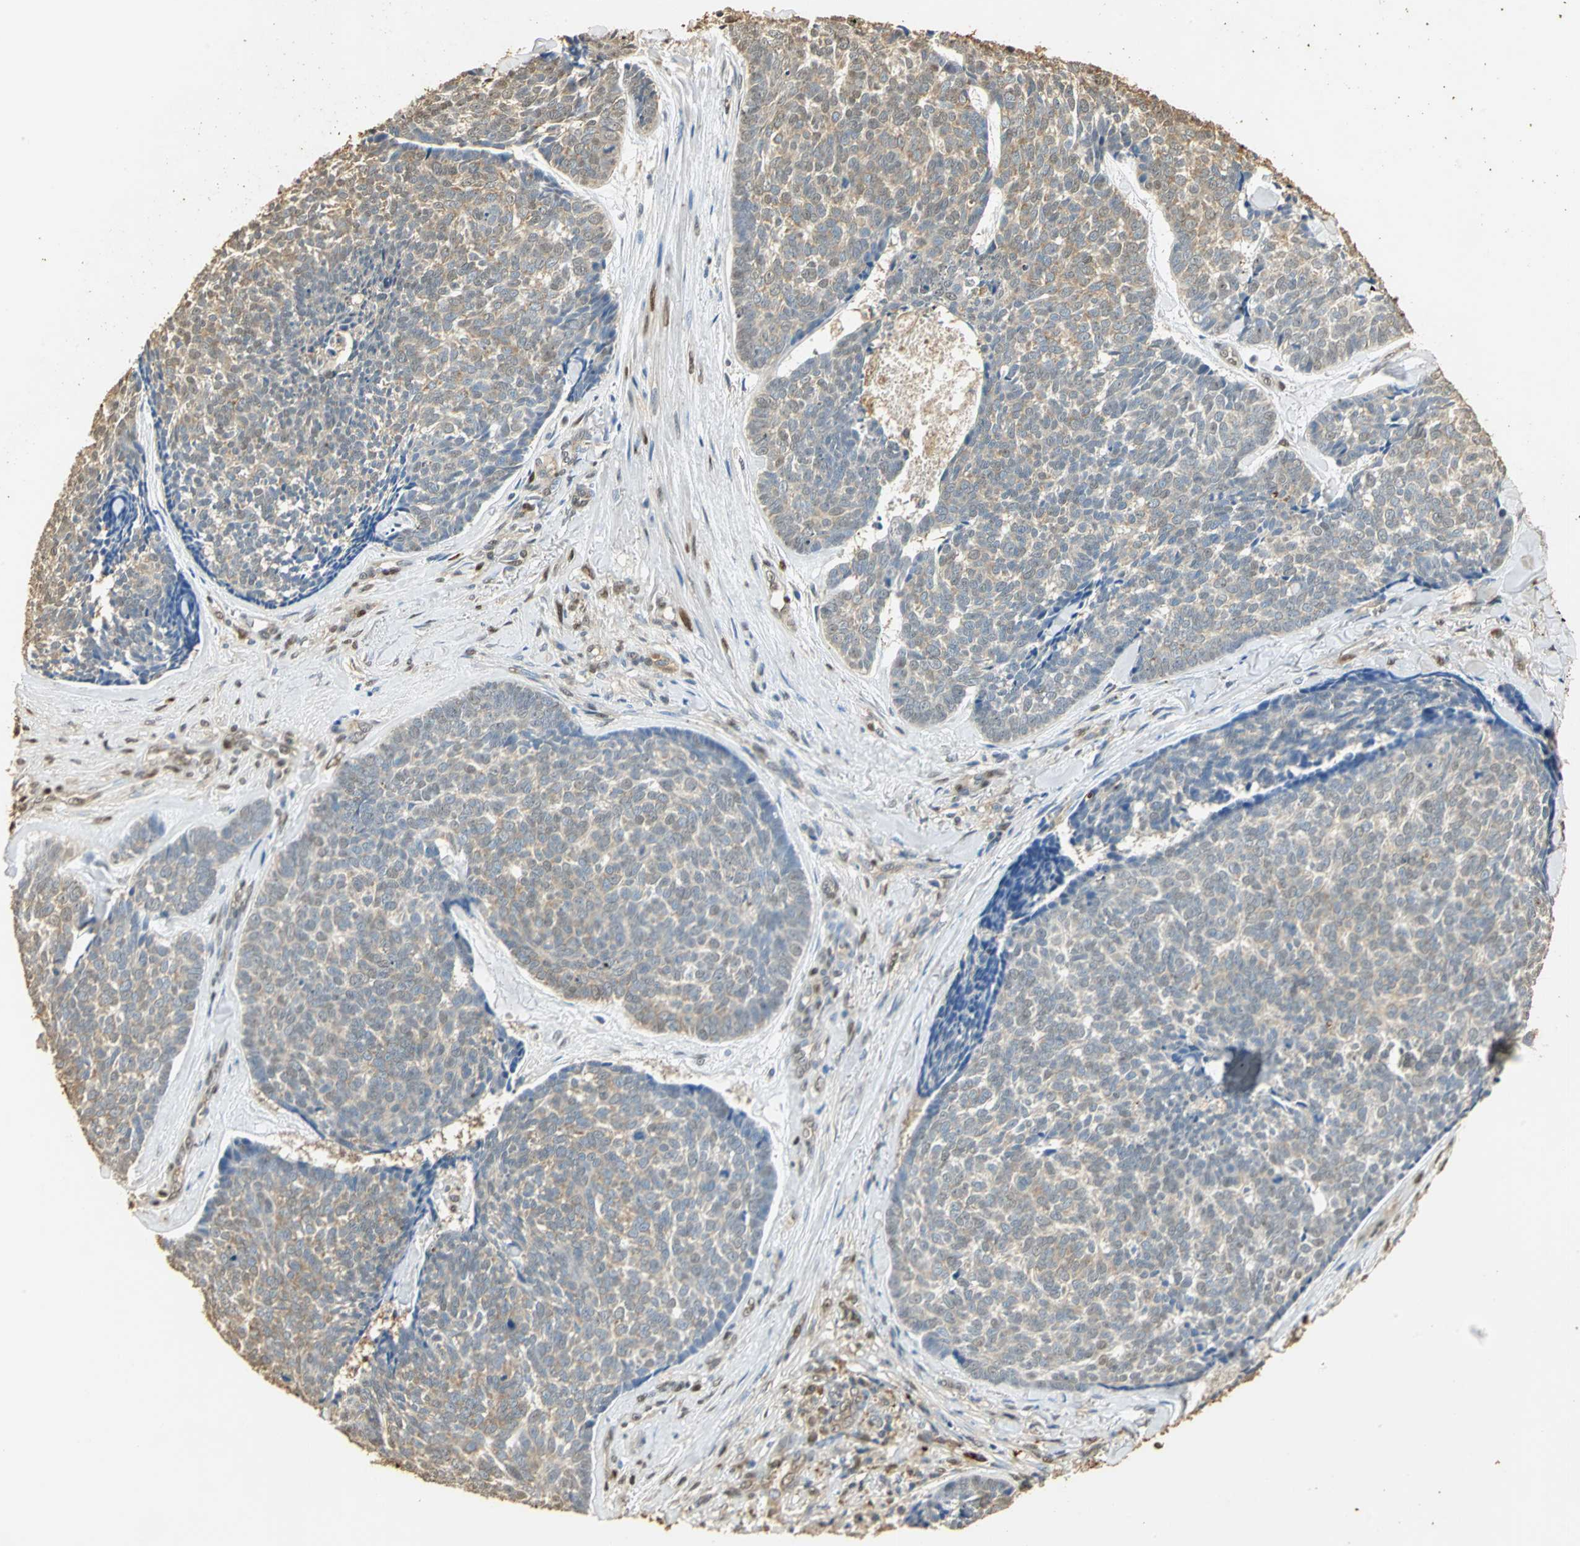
{"staining": {"intensity": "weak", "quantity": ">75%", "location": "cytoplasmic/membranous"}, "tissue": "skin cancer", "cell_type": "Tumor cells", "image_type": "cancer", "snomed": [{"axis": "morphology", "description": "Basal cell carcinoma"}, {"axis": "topography", "description": "Skin"}], "caption": "IHC image of skin cancer (basal cell carcinoma) stained for a protein (brown), which displays low levels of weak cytoplasmic/membranous staining in approximately >75% of tumor cells.", "gene": "GAPDH", "patient": {"sex": "male", "age": 84}}